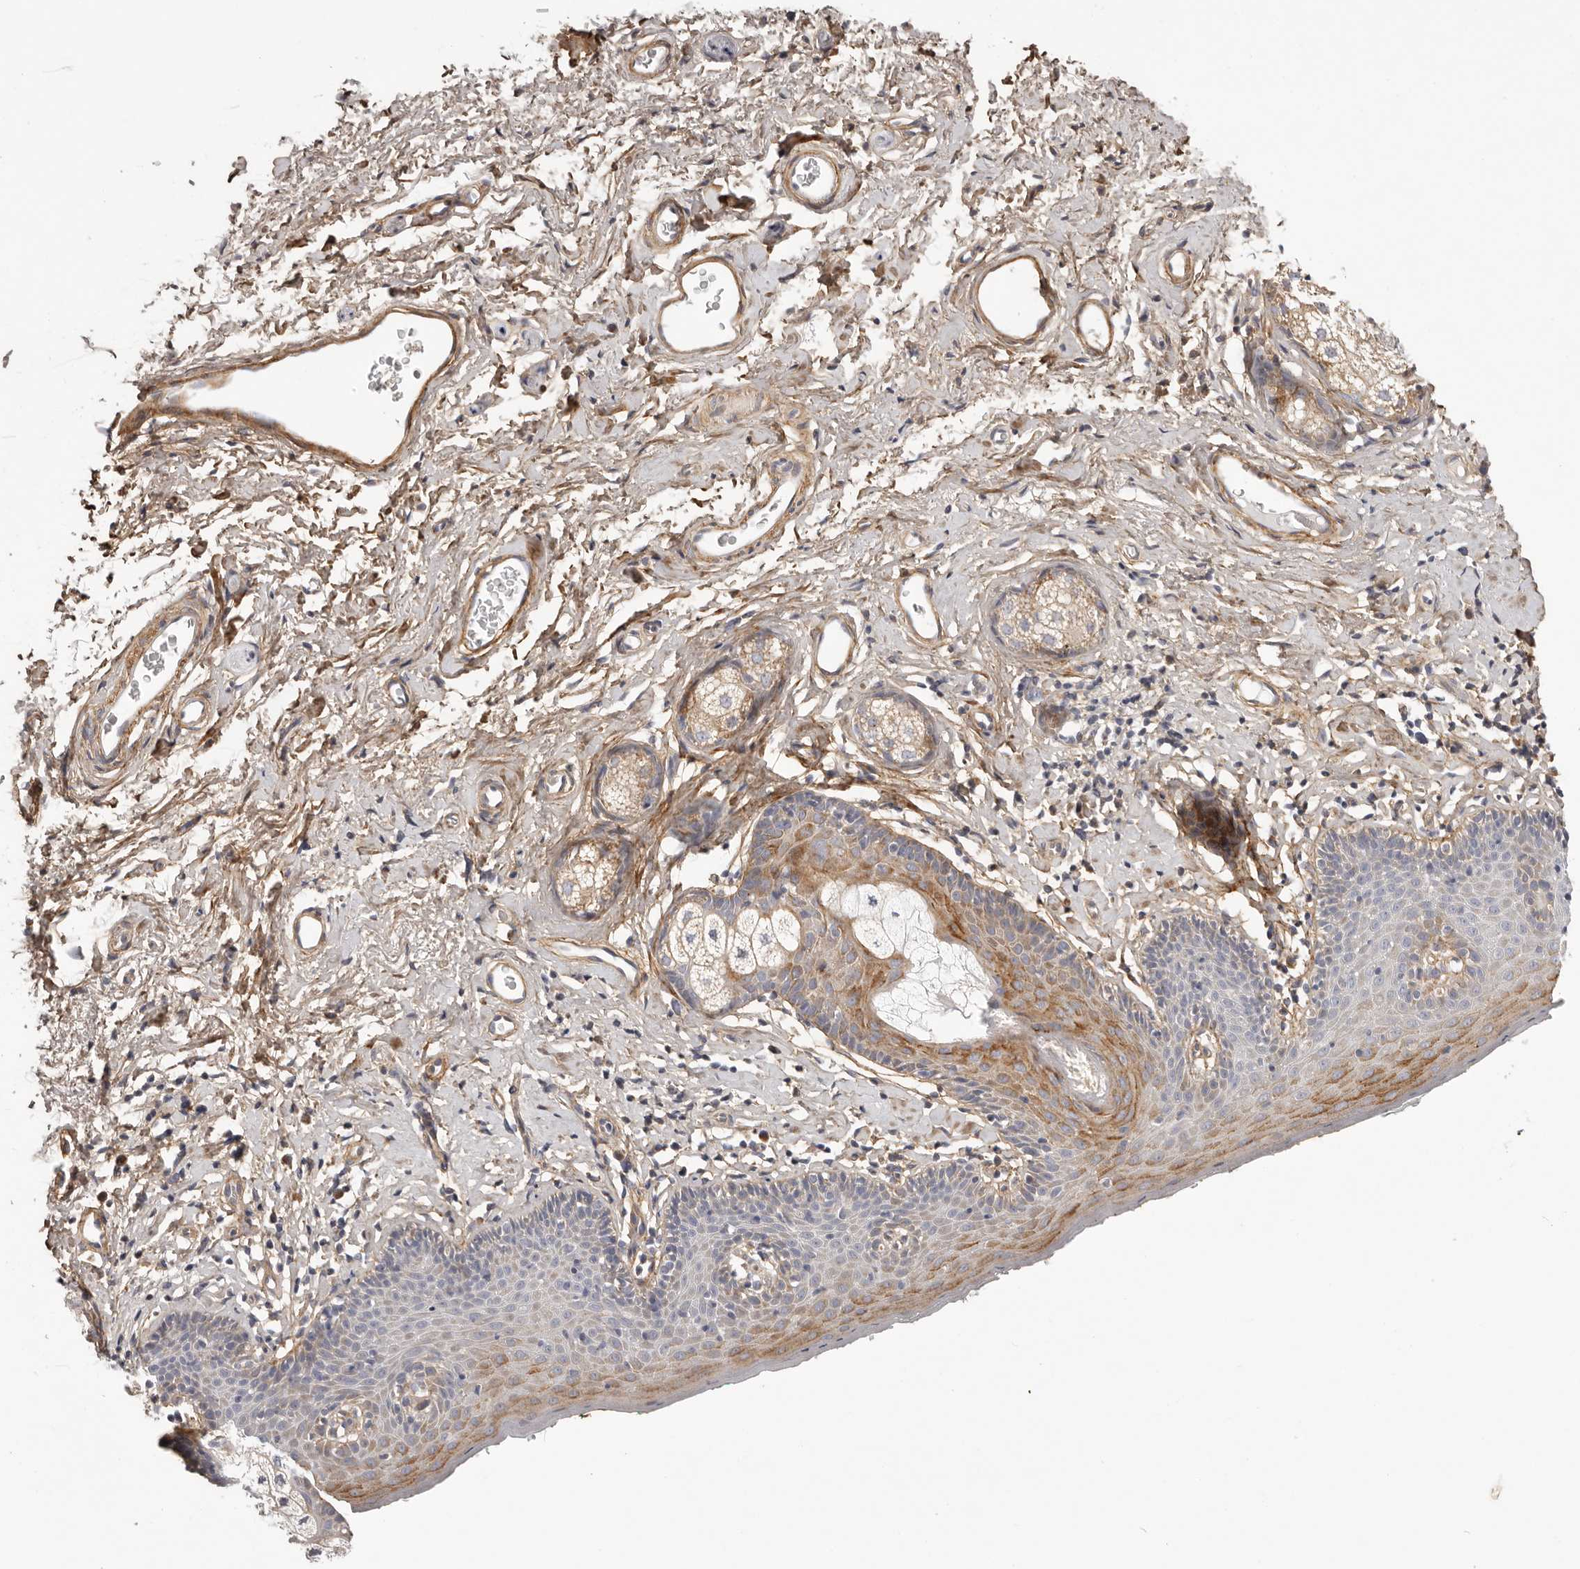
{"staining": {"intensity": "moderate", "quantity": "25%-75%", "location": "cytoplasmic/membranous"}, "tissue": "skin", "cell_type": "Epidermal cells", "image_type": "normal", "snomed": [{"axis": "morphology", "description": "Normal tissue, NOS"}, {"axis": "topography", "description": "Vulva"}], "caption": "Immunohistochemistry photomicrograph of normal skin: human skin stained using immunohistochemistry demonstrates medium levels of moderate protein expression localized specifically in the cytoplasmic/membranous of epidermal cells, appearing as a cytoplasmic/membranous brown color.", "gene": "MRPS10", "patient": {"sex": "female", "age": 66}}